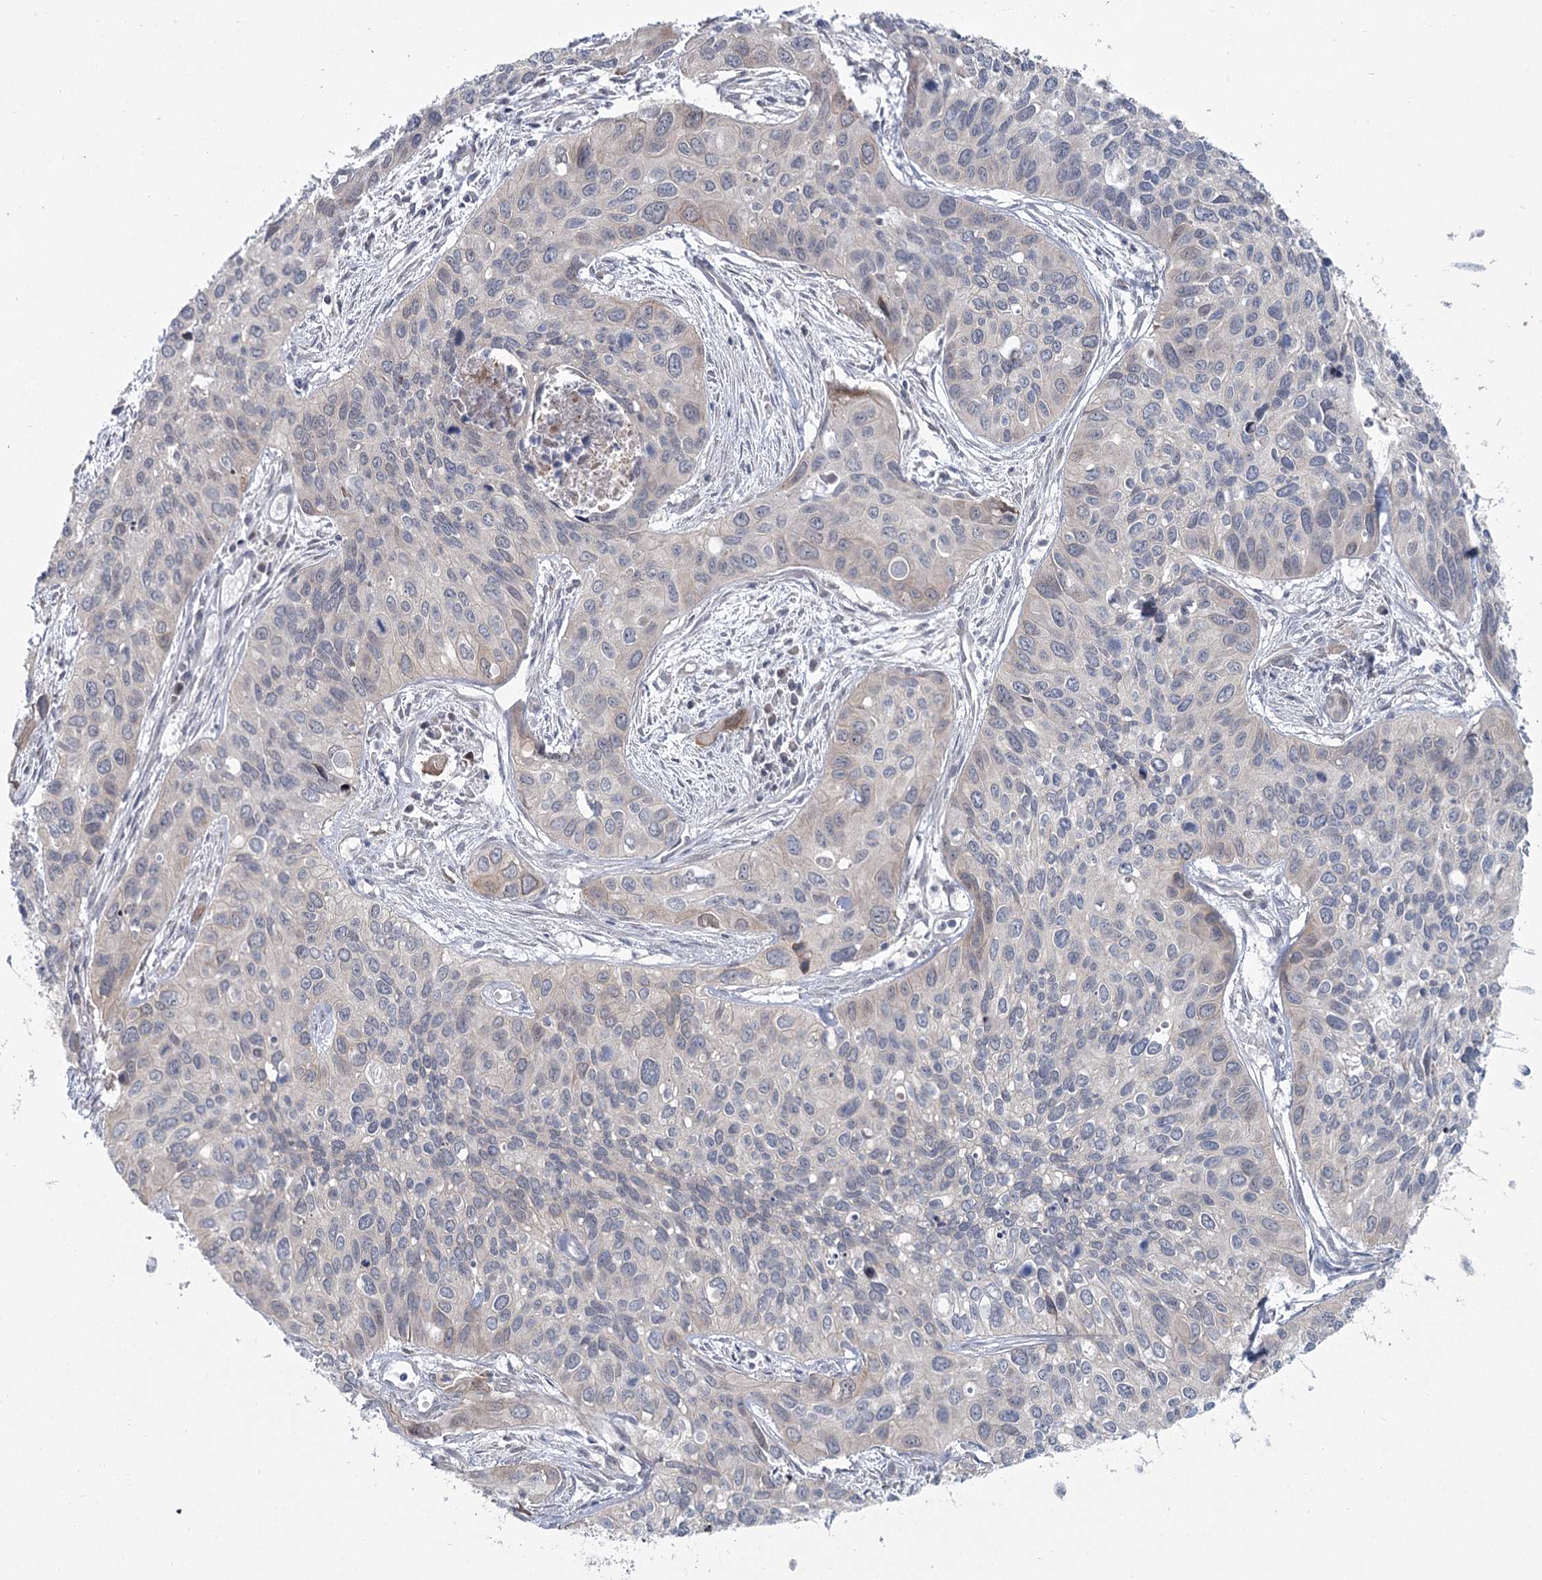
{"staining": {"intensity": "negative", "quantity": "none", "location": "none"}, "tissue": "cervical cancer", "cell_type": "Tumor cells", "image_type": "cancer", "snomed": [{"axis": "morphology", "description": "Squamous cell carcinoma, NOS"}, {"axis": "topography", "description": "Cervix"}], "caption": "IHC of squamous cell carcinoma (cervical) shows no expression in tumor cells. (Stains: DAB IHC with hematoxylin counter stain, Microscopy: brightfield microscopy at high magnification).", "gene": "SPINK13", "patient": {"sex": "female", "age": 55}}